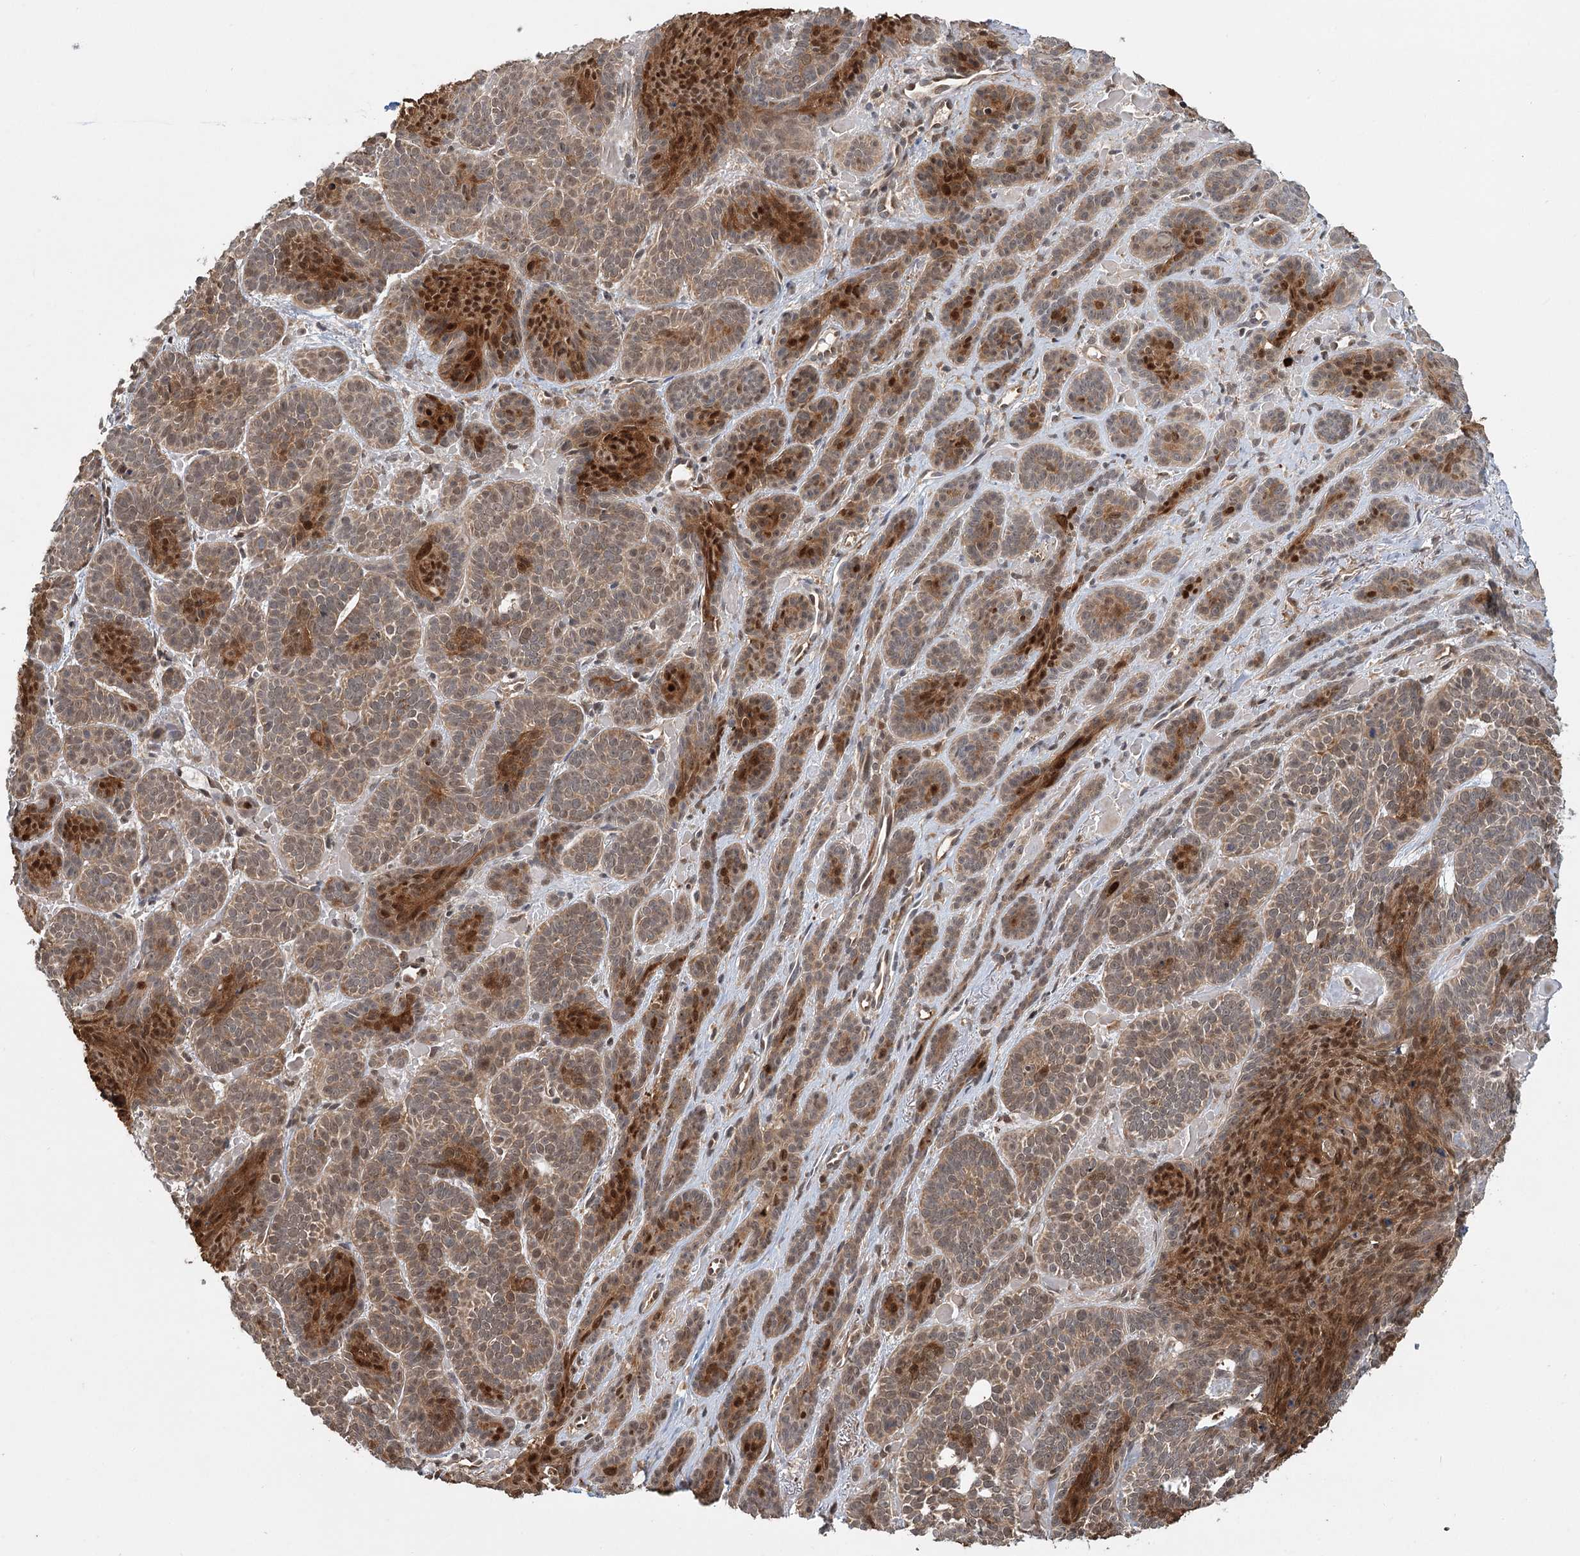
{"staining": {"intensity": "weak", "quantity": ">75%", "location": "cytoplasmic/membranous"}, "tissue": "skin cancer", "cell_type": "Tumor cells", "image_type": "cancer", "snomed": [{"axis": "morphology", "description": "Basal cell carcinoma"}, {"axis": "topography", "description": "Skin"}], "caption": "Immunohistochemical staining of basal cell carcinoma (skin) displays weak cytoplasmic/membranous protein expression in about >75% of tumor cells. Nuclei are stained in blue.", "gene": "N6AMT1", "patient": {"sex": "male", "age": 85}}